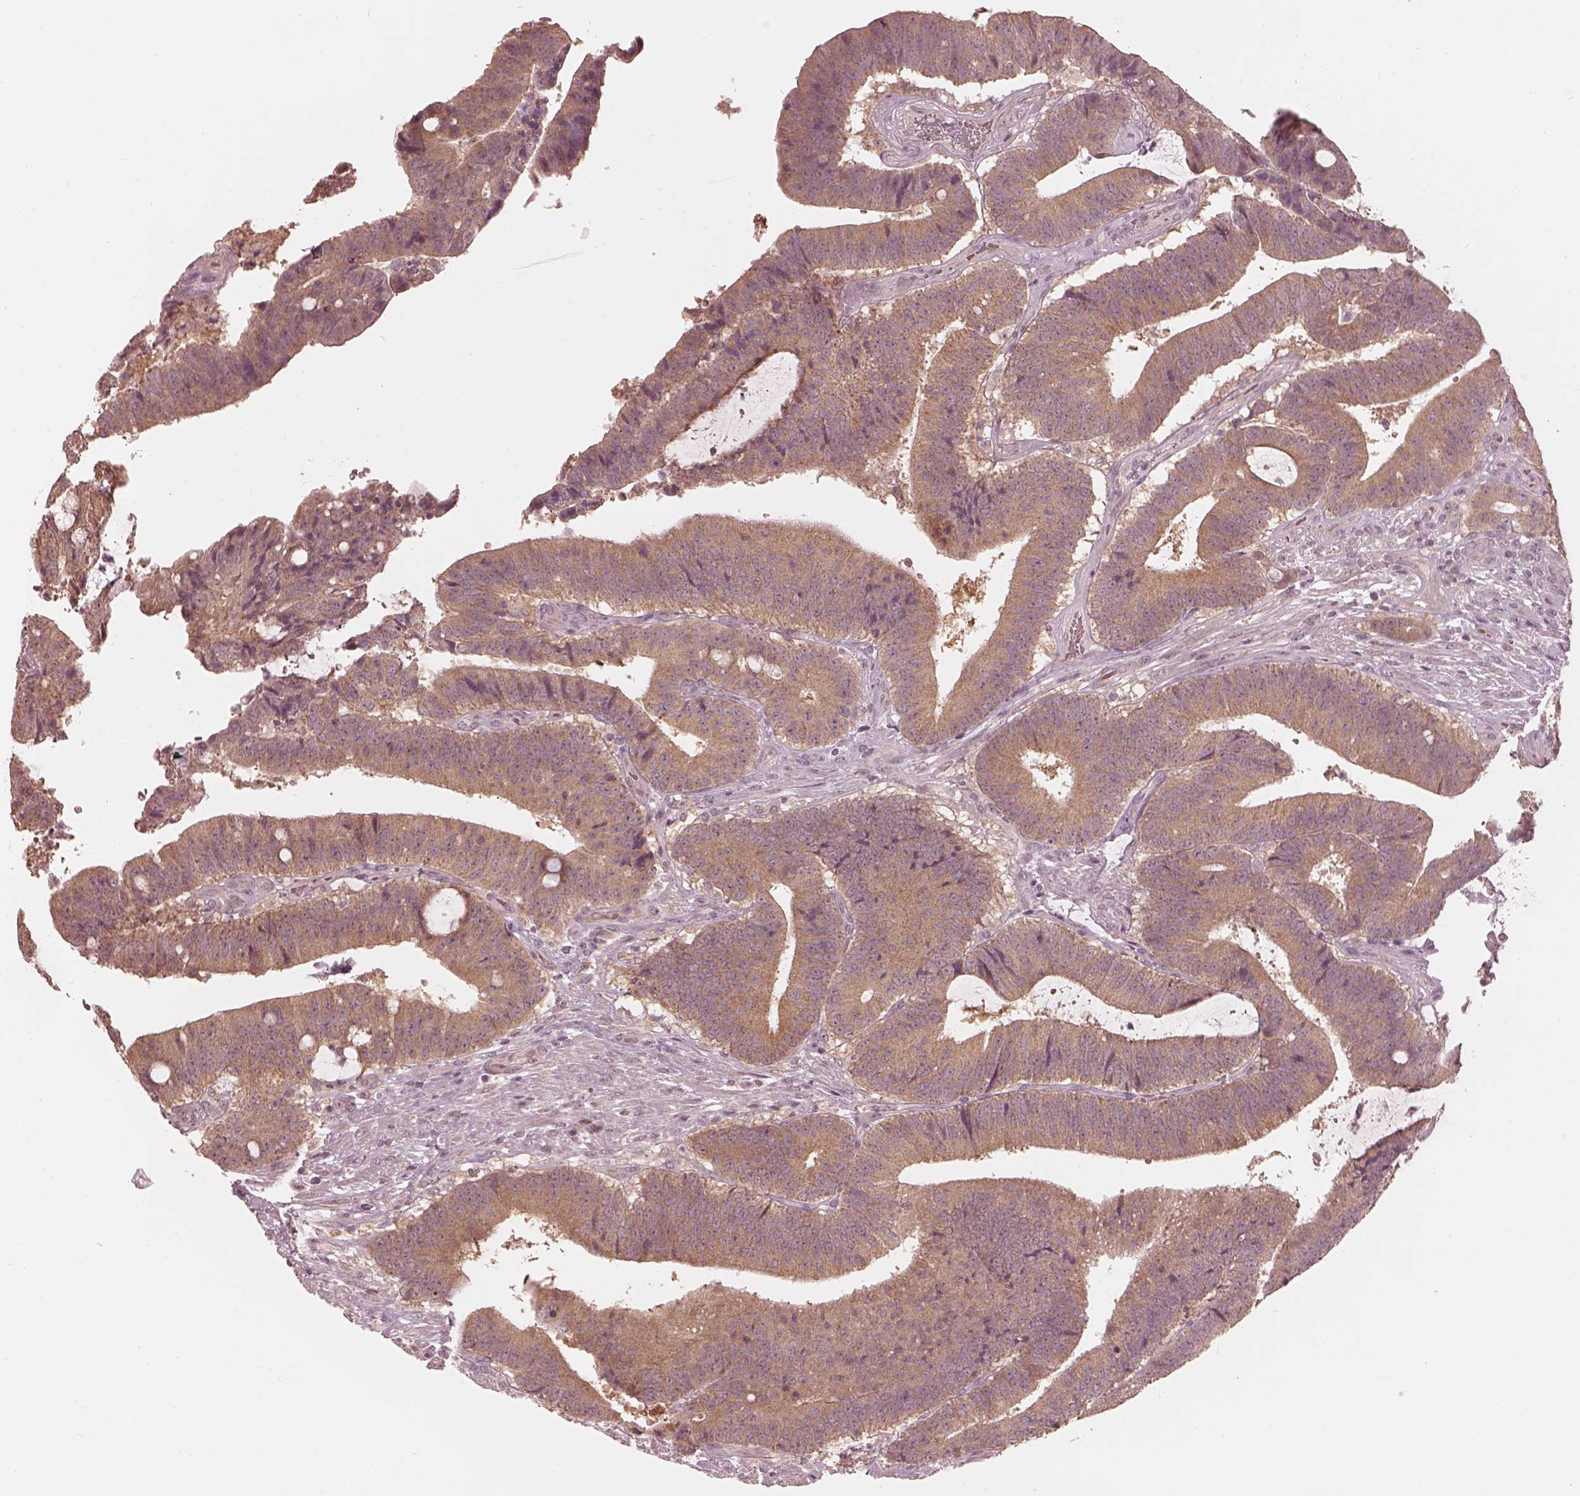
{"staining": {"intensity": "weak", "quantity": ">75%", "location": "cytoplasmic/membranous"}, "tissue": "colorectal cancer", "cell_type": "Tumor cells", "image_type": "cancer", "snomed": [{"axis": "morphology", "description": "Adenocarcinoma, NOS"}, {"axis": "topography", "description": "Colon"}], "caption": "This micrograph demonstrates immunohistochemistry (IHC) staining of colorectal adenocarcinoma, with low weak cytoplasmic/membranous staining in approximately >75% of tumor cells.", "gene": "IQCB1", "patient": {"sex": "female", "age": 43}}